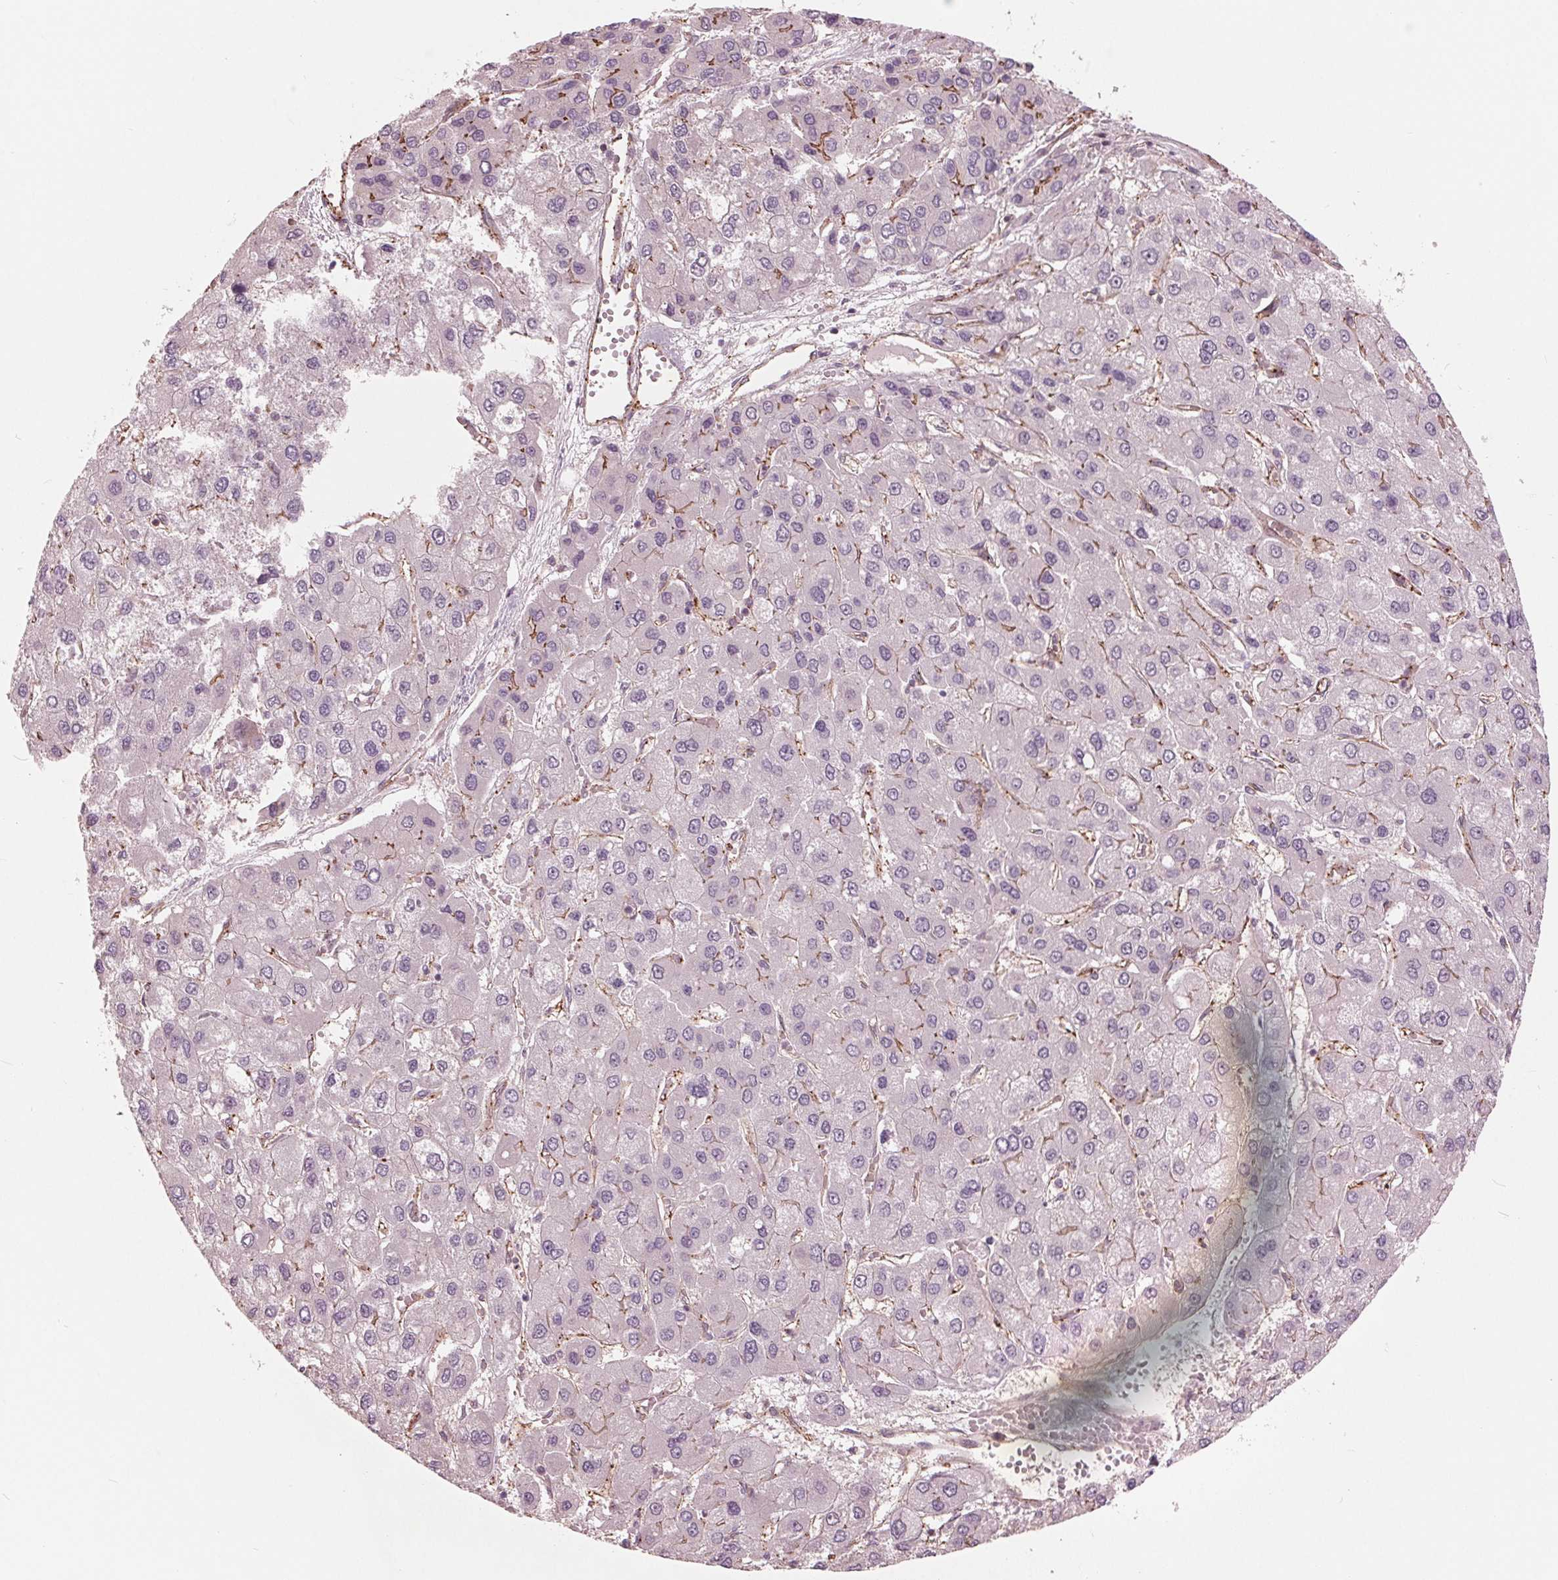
{"staining": {"intensity": "negative", "quantity": "none", "location": "none"}, "tissue": "liver cancer", "cell_type": "Tumor cells", "image_type": "cancer", "snomed": [{"axis": "morphology", "description": "Carcinoma, Hepatocellular, NOS"}, {"axis": "topography", "description": "Liver"}], "caption": "Liver hepatocellular carcinoma was stained to show a protein in brown. There is no significant expression in tumor cells. (Stains: DAB (3,3'-diaminobenzidine) immunohistochemistry with hematoxylin counter stain, Microscopy: brightfield microscopy at high magnification).", "gene": "TXNIP", "patient": {"sex": "female", "age": 41}}